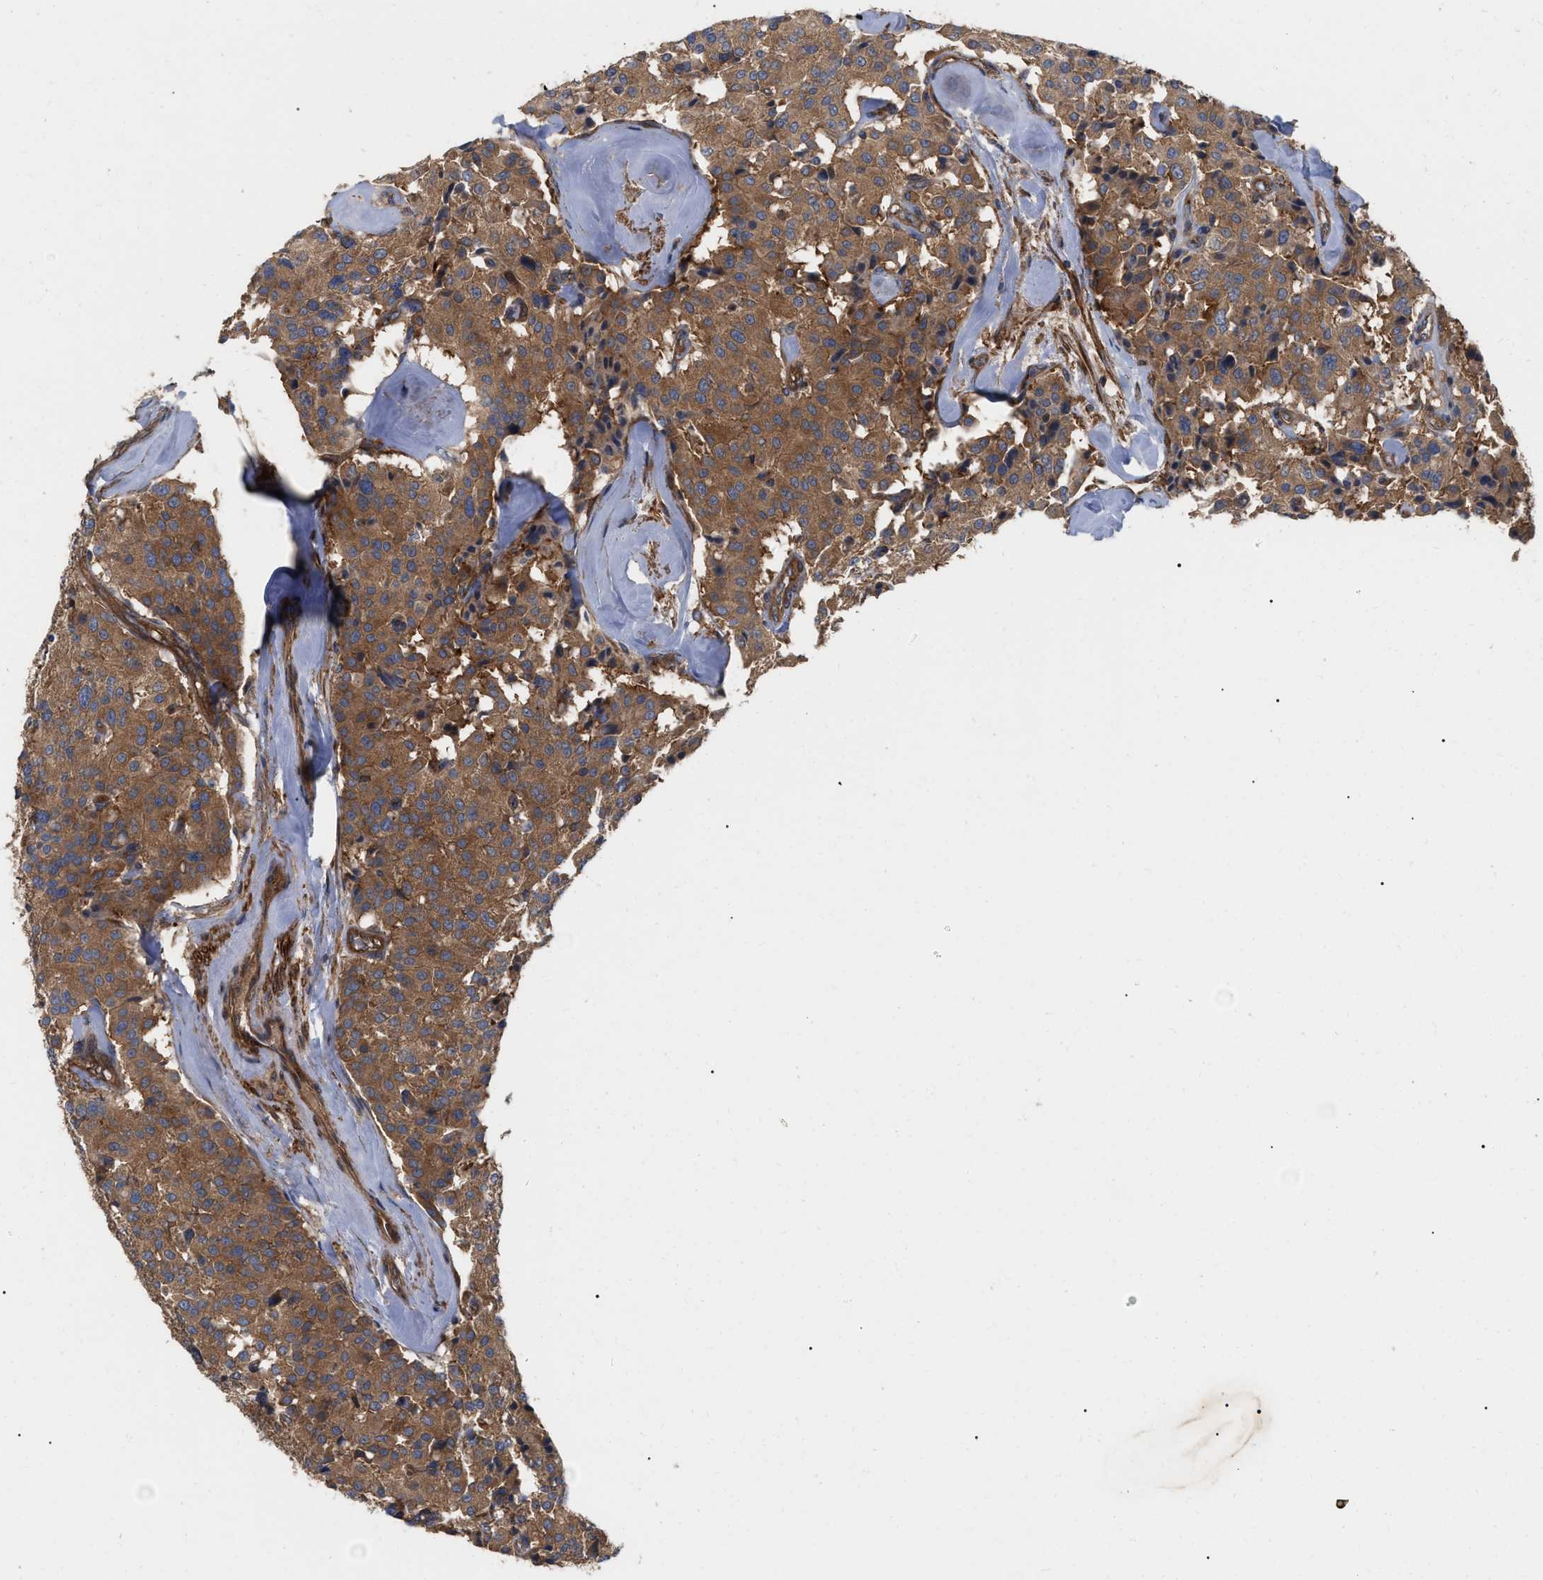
{"staining": {"intensity": "strong", "quantity": ">75%", "location": "cytoplasmic/membranous"}, "tissue": "carcinoid", "cell_type": "Tumor cells", "image_type": "cancer", "snomed": [{"axis": "morphology", "description": "Carcinoid, malignant, NOS"}, {"axis": "topography", "description": "Lung"}], "caption": "Immunohistochemistry of carcinoid demonstrates high levels of strong cytoplasmic/membranous positivity in approximately >75% of tumor cells.", "gene": "RABEP1", "patient": {"sex": "male", "age": 30}}